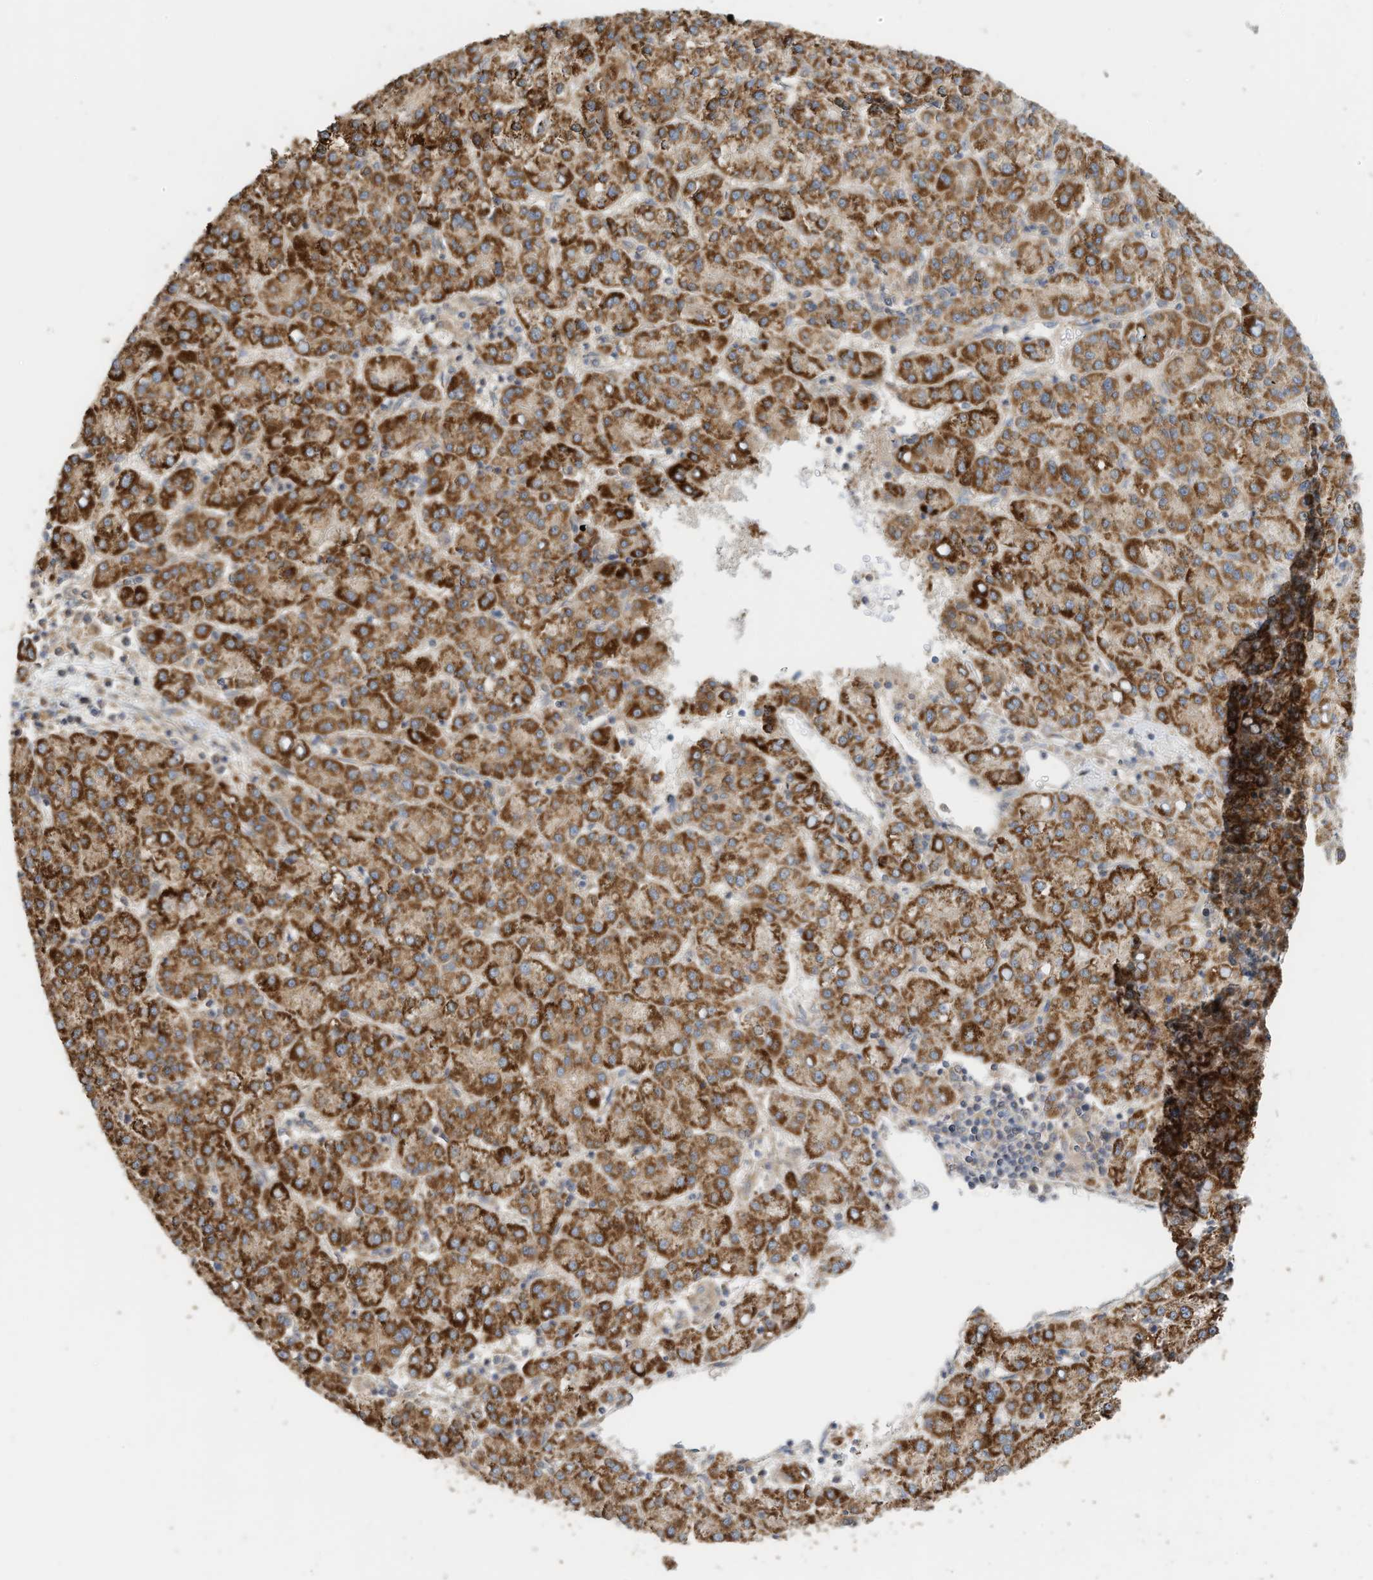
{"staining": {"intensity": "strong", "quantity": ">75%", "location": "cytoplasmic/membranous"}, "tissue": "liver cancer", "cell_type": "Tumor cells", "image_type": "cancer", "snomed": [{"axis": "morphology", "description": "Carcinoma, Hepatocellular, NOS"}, {"axis": "topography", "description": "Liver"}], "caption": "The histopathology image demonstrates a brown stain indicating the presence of a protein in the cytoplasmic/membranous of tumor cells in liver hepatocellular carcinoma. (IHC, brightfield microscopy, high magnification).", "gene": "METTL6", "patient": {"sex": "female", "age": 58}}